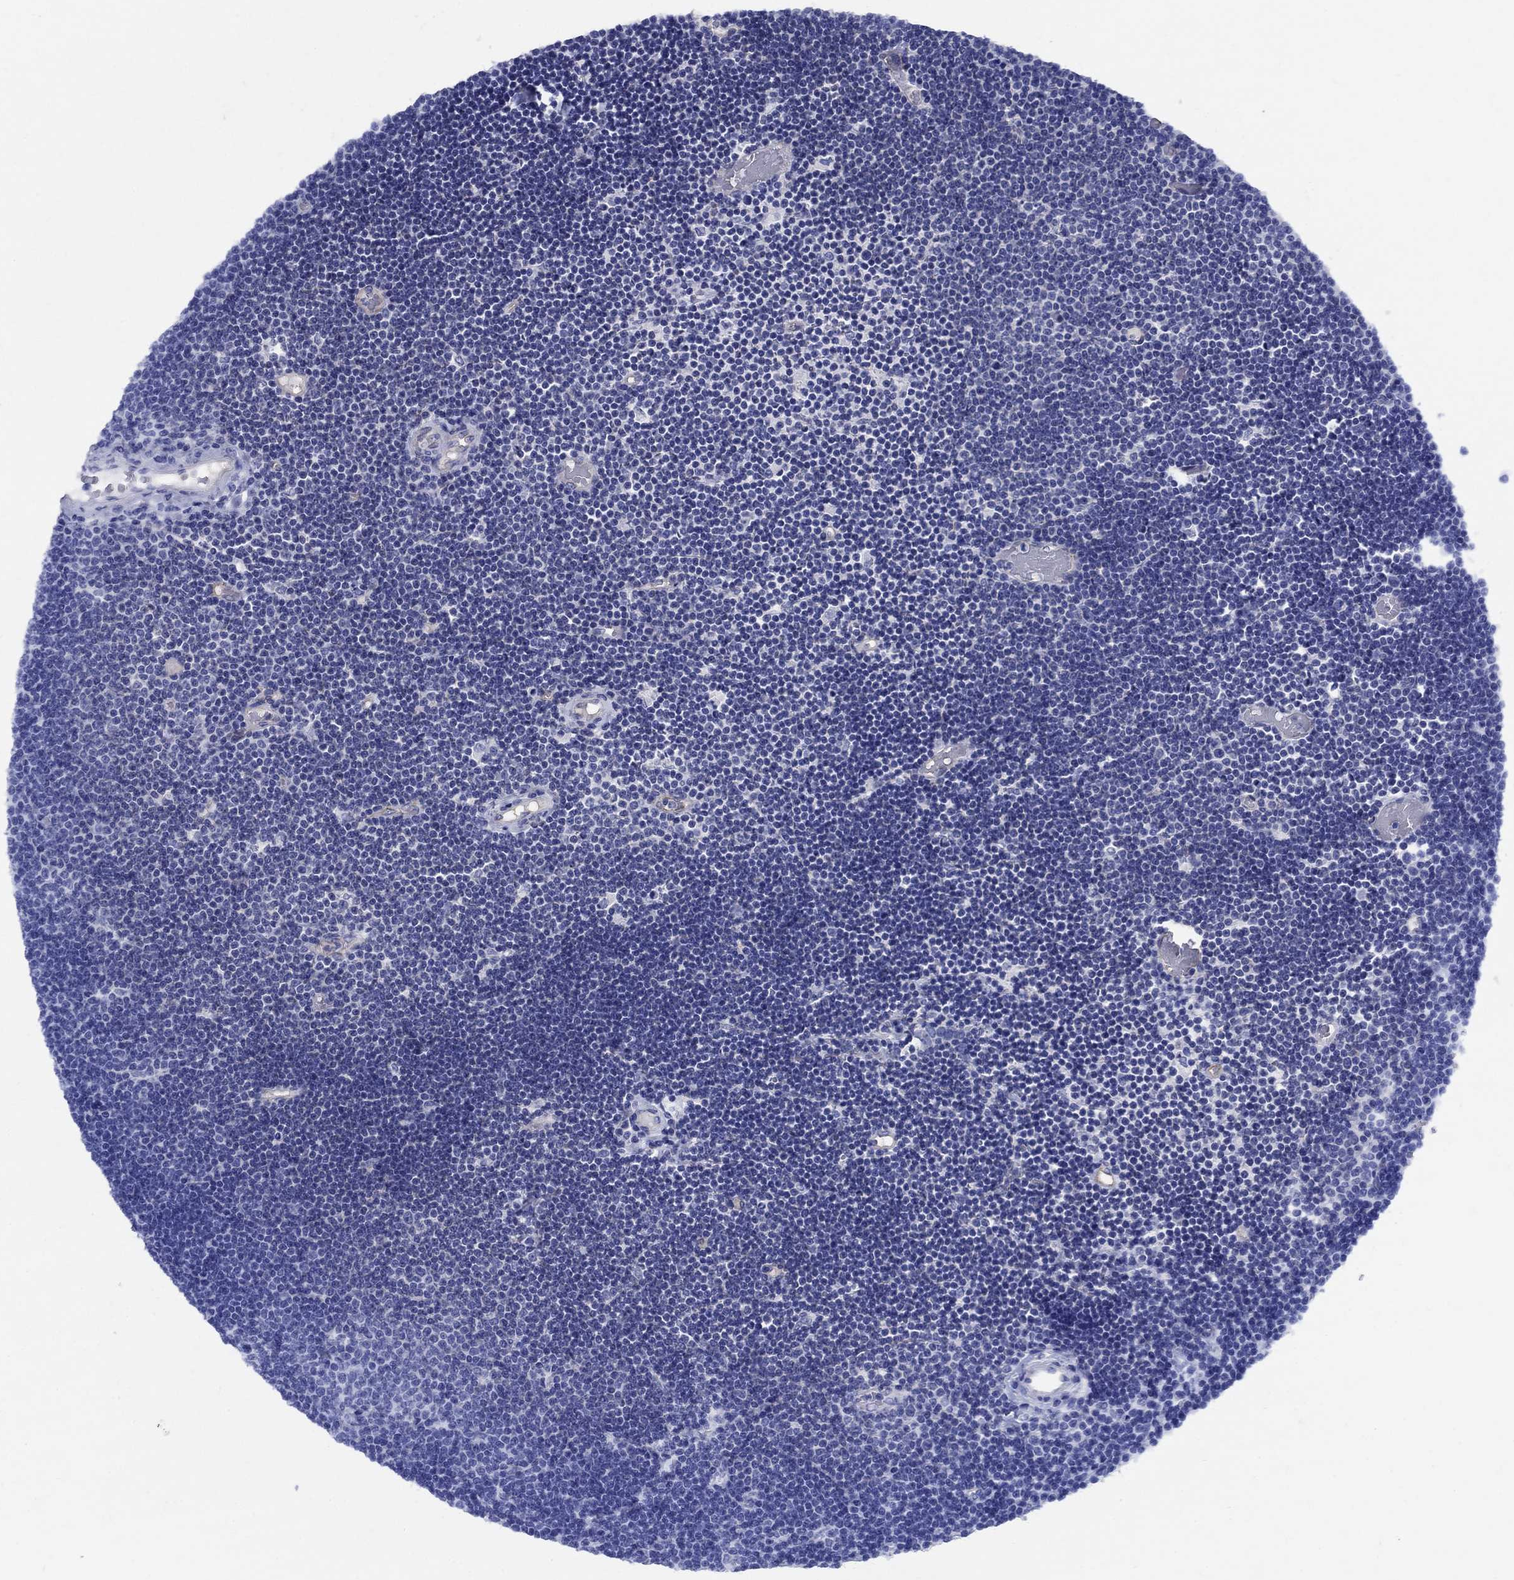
{"staining": {"intensity": "negative", "quantity": "none", "location": "none"}, "tissue": "lymphoma", "cell_type": "Tumor cells", "image_type": "cancer", "snomed": [{"axis": "morphology", "description": "Malignant lymphoma, non-Hodgkin's type, Low grade"}, {"axis": "topography", "description": "Brain"}], "caption": "Tumor cells show no significant protein staining in lymphoma.", "gene": "SMCP", "patient": {"sex": "female", "age": 66}}